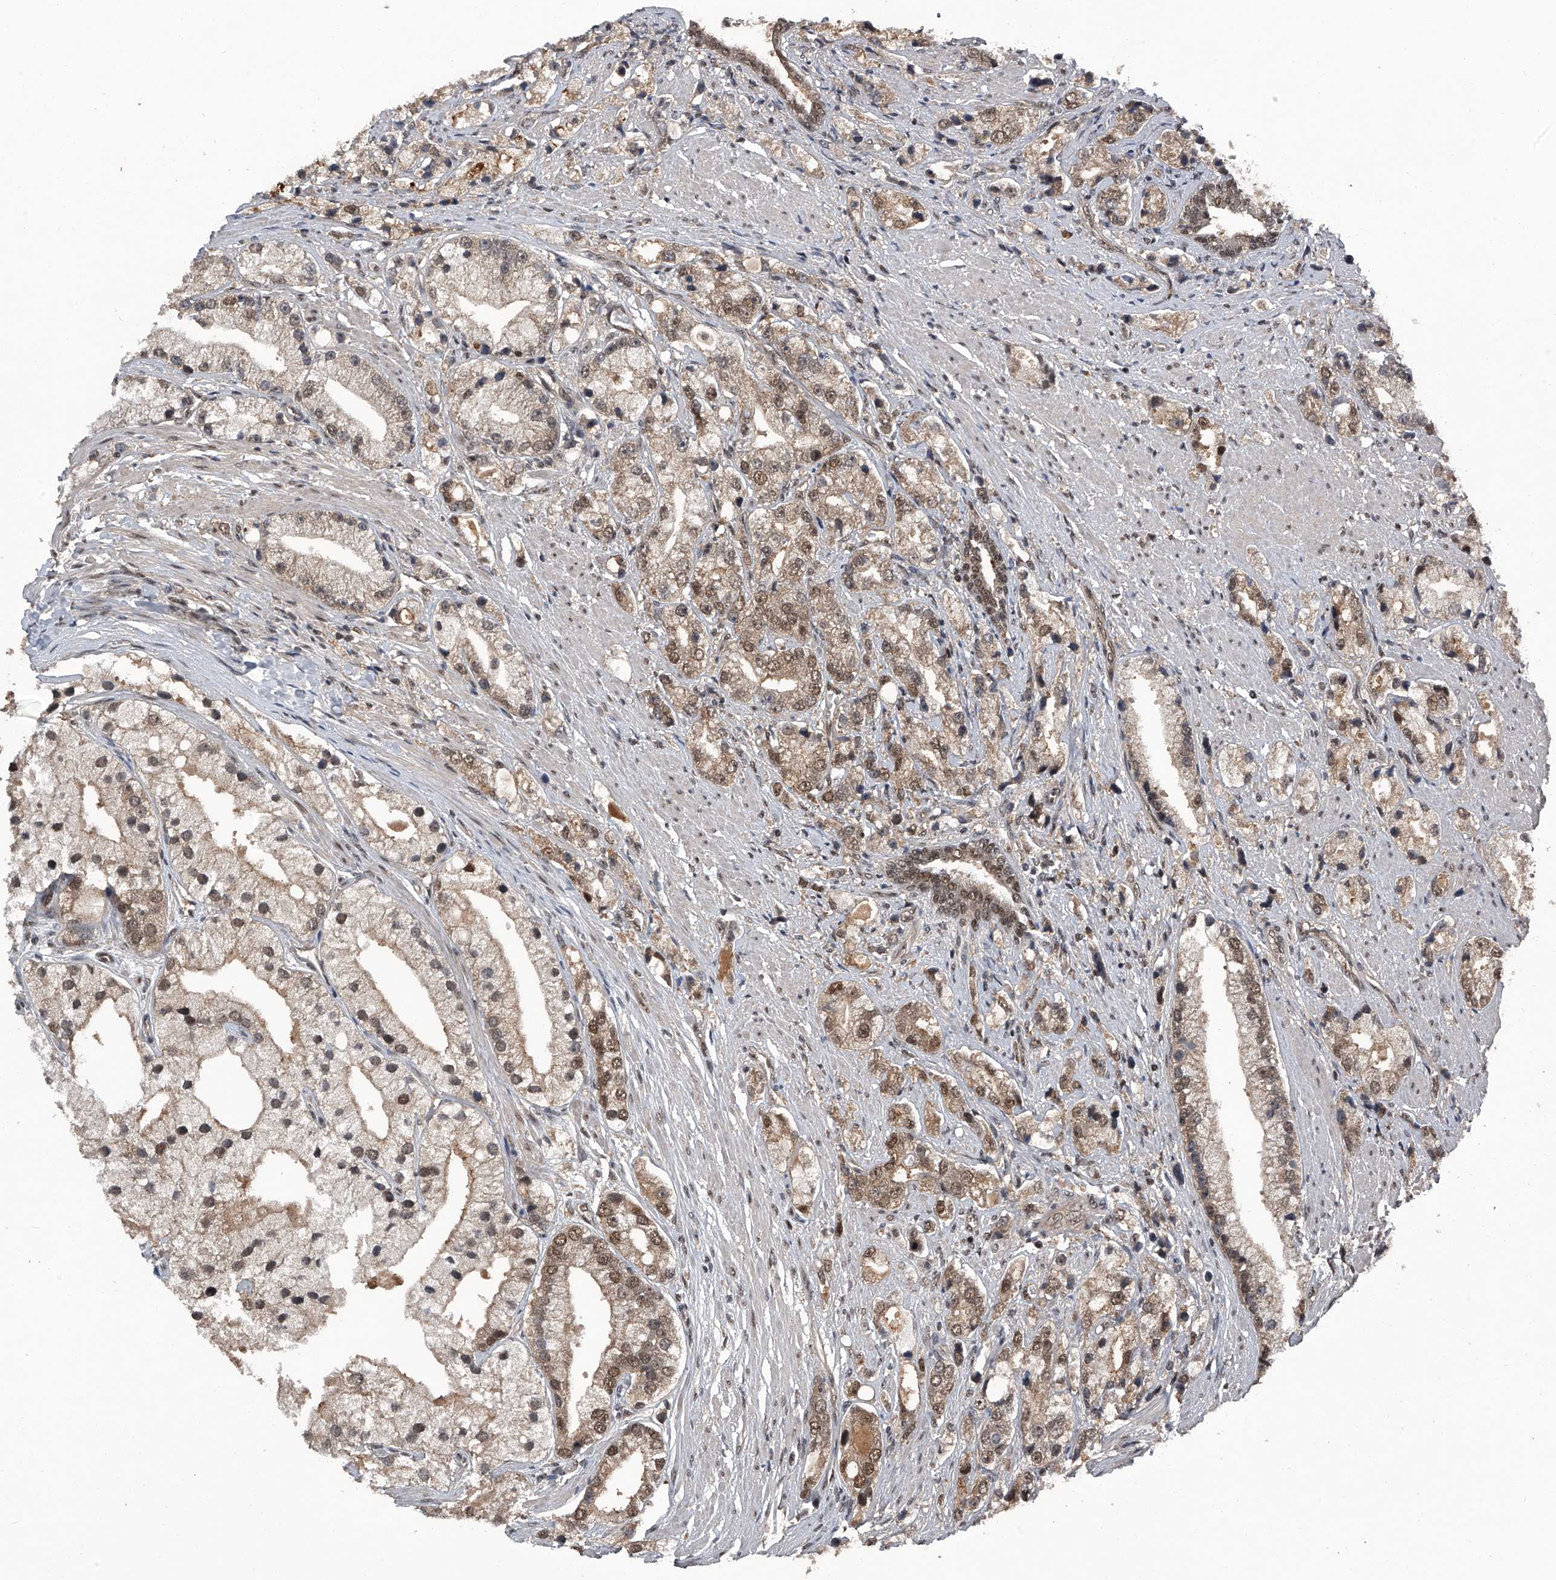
{"staining": {"intensity": "moderate", "quantity": ">75%", "location": "cytoplasmic/membranous,nuclear"}, "tissue": "prostate cancer", "cell_type": "Tumor cells", "image_type": "cancer", "snomed": [{"axis": "morphology", "description": "Adenocarcinoma, High grade"}, {"axis": "topography", "description": "Prostate"}], "caption": "A high-resolution photomicrograph shows immunohistochemistry (IHC) staining of prostate cancer, which reveals moderate cytoplasmic/membranous and nuclear staining in about >75% of tumor cells.", "gene": "SLC12A8", "patient": {"sex": "male", "age": 50}}